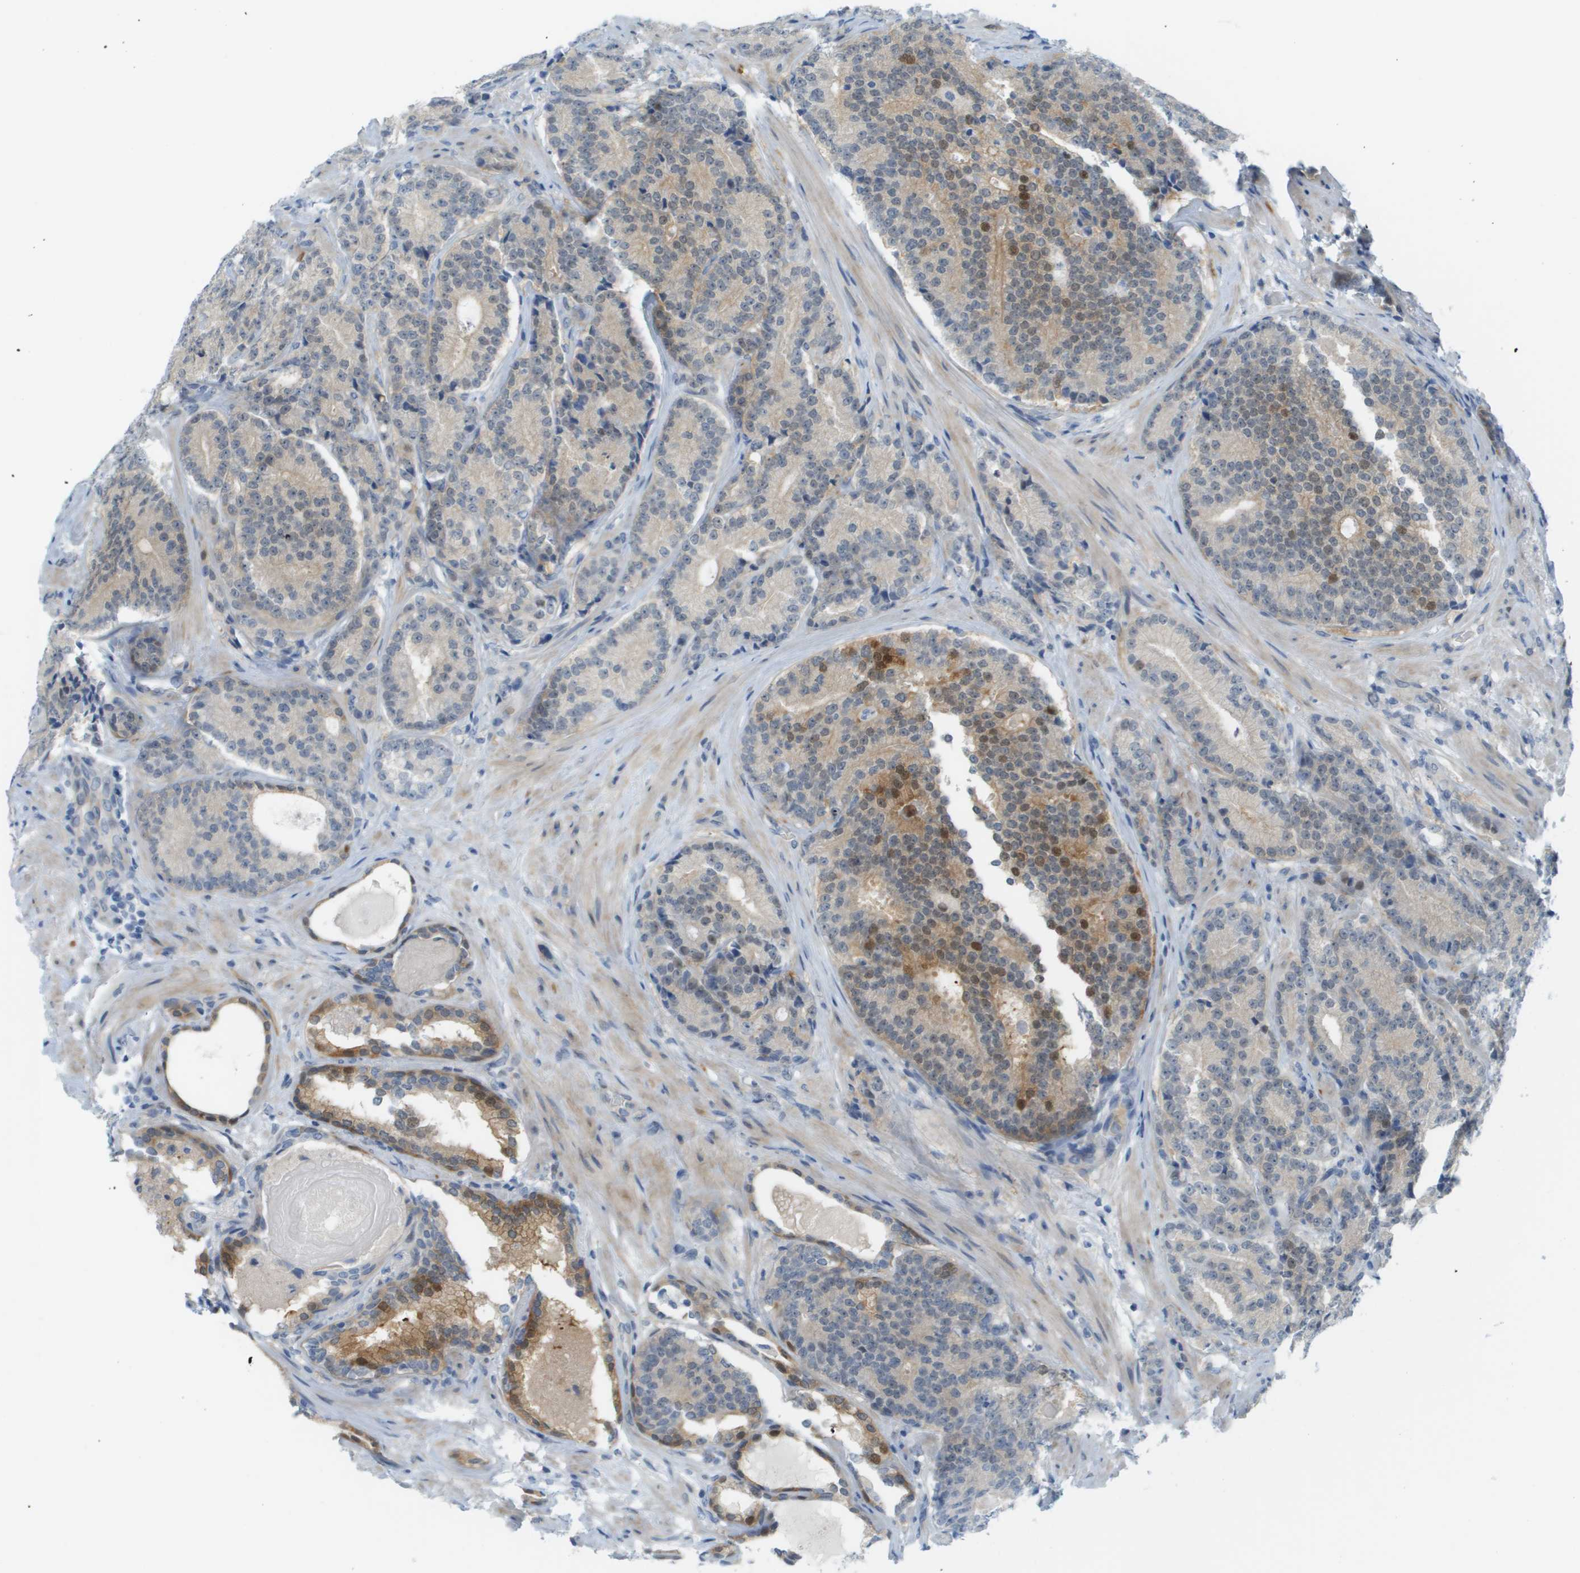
{"staining": {"intensity": "weak", "quantity": "<25%", "location": "cytoplasmic/membranous"}, "tissue": "prostate cancer", "cell_type": "Tumor cells", "image_type": "cancer", "snomed": [{"axis": "morphology", "description": "Adenocarcinoma, High grade"}, {"axis": "topography", "description": "Prostate"}], "caption": "There is no significant expression in tumor cells of prostate adenocarcinoma (high-grade).", "gene": "CUL9", "patient": {"sex": "male", "age": 61}}